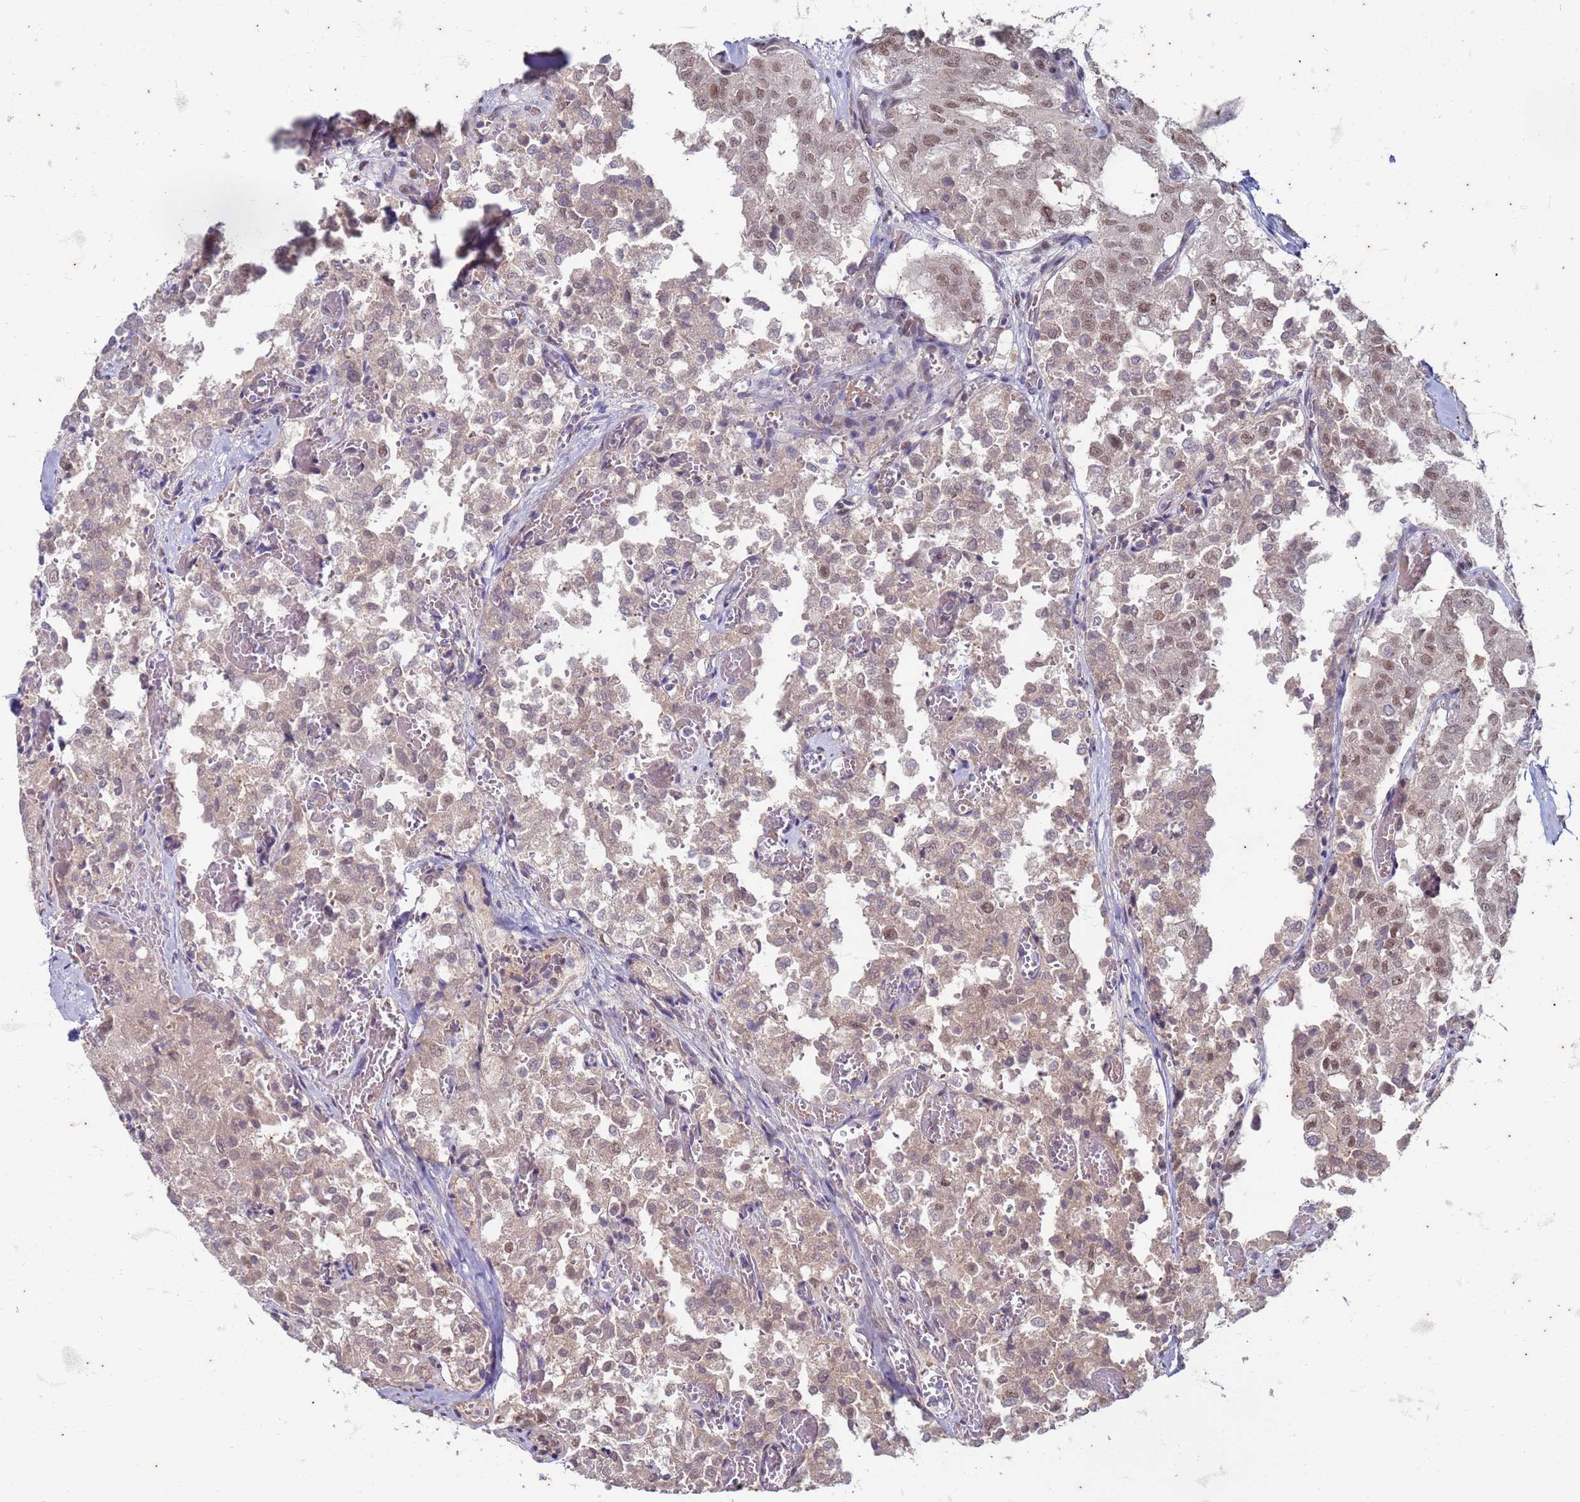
{"staining": {"intensity": "moderate", "quantity": "25%-75%", "location": "nuclear"}, "tissue": "thyroid cancer", "cell_type": "Tumor cells", "image_type": "cancer", "snomed": [{"axis": "morphology", "description": "Follicular adenoma carcinoma, NOS"}, {"axis": "topography", "description": "Thyroid gland"}], "caption": "Immunohistochemical staining of thyroid cancer exhibits medium levels of moderate nuclear protein expression in about 25%-75% of tumor cells.", "gene": "TRMT6", "patient": {"sex": "male", "age": 75}}